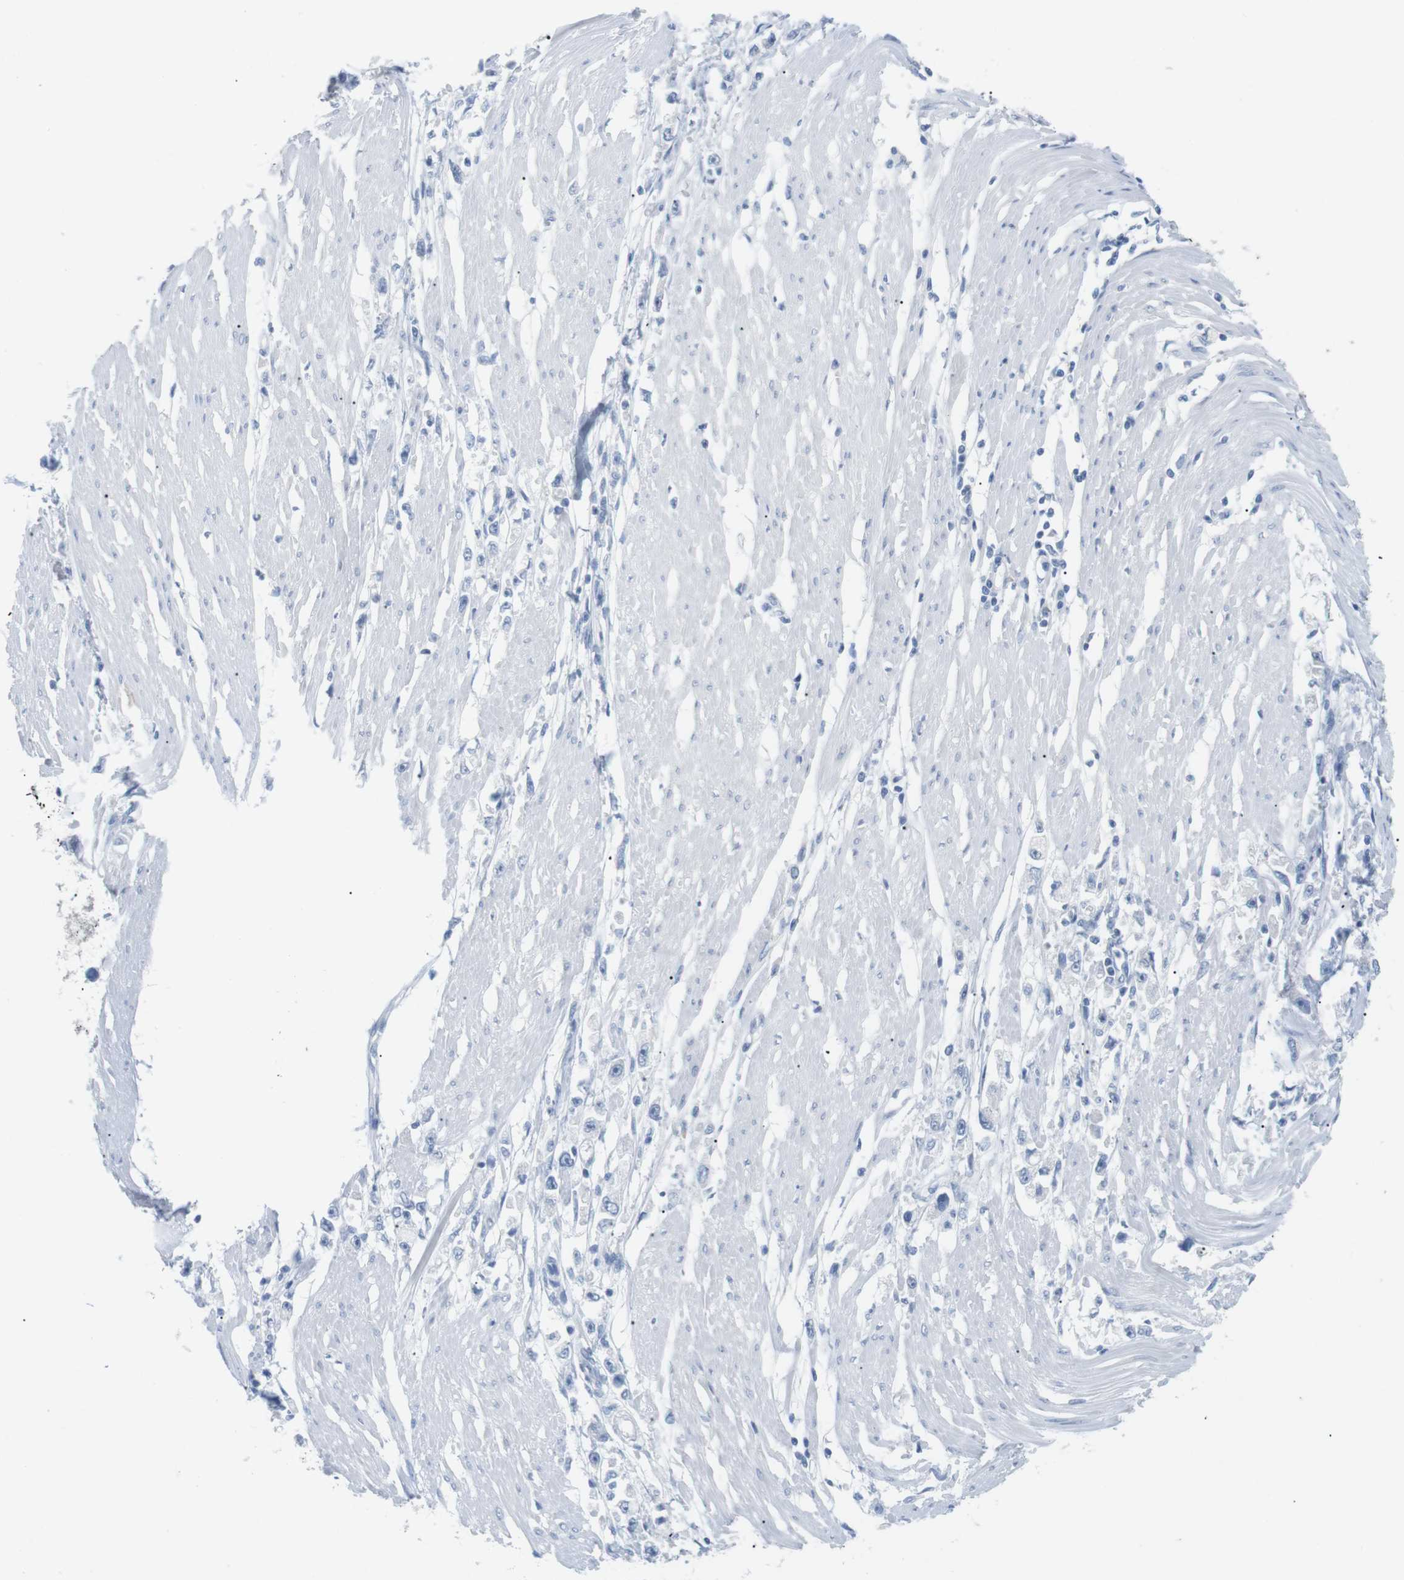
{"staining": {"intensity": "negative", "quantity": "none", "location": "none"}, "tissue": "stomach cancer", "cell_type": "Tumor cells", "image_type": "cancer", "snomed": [{"axis": "morphology", "description": "Adenocarcinoma, NOS"}, {"axis": "topography", "description": "Stomach"}], "caption": "Immunohistochemistry histopathology image of neoplastic tissue: adenocarcinoma (stomach) stained with DAB (3,3'-diaminobenzidine) displays no significant protein positivity in tumor cells.", "gene": "HBG2", "patient": {"sex": "female", "age": 59}}